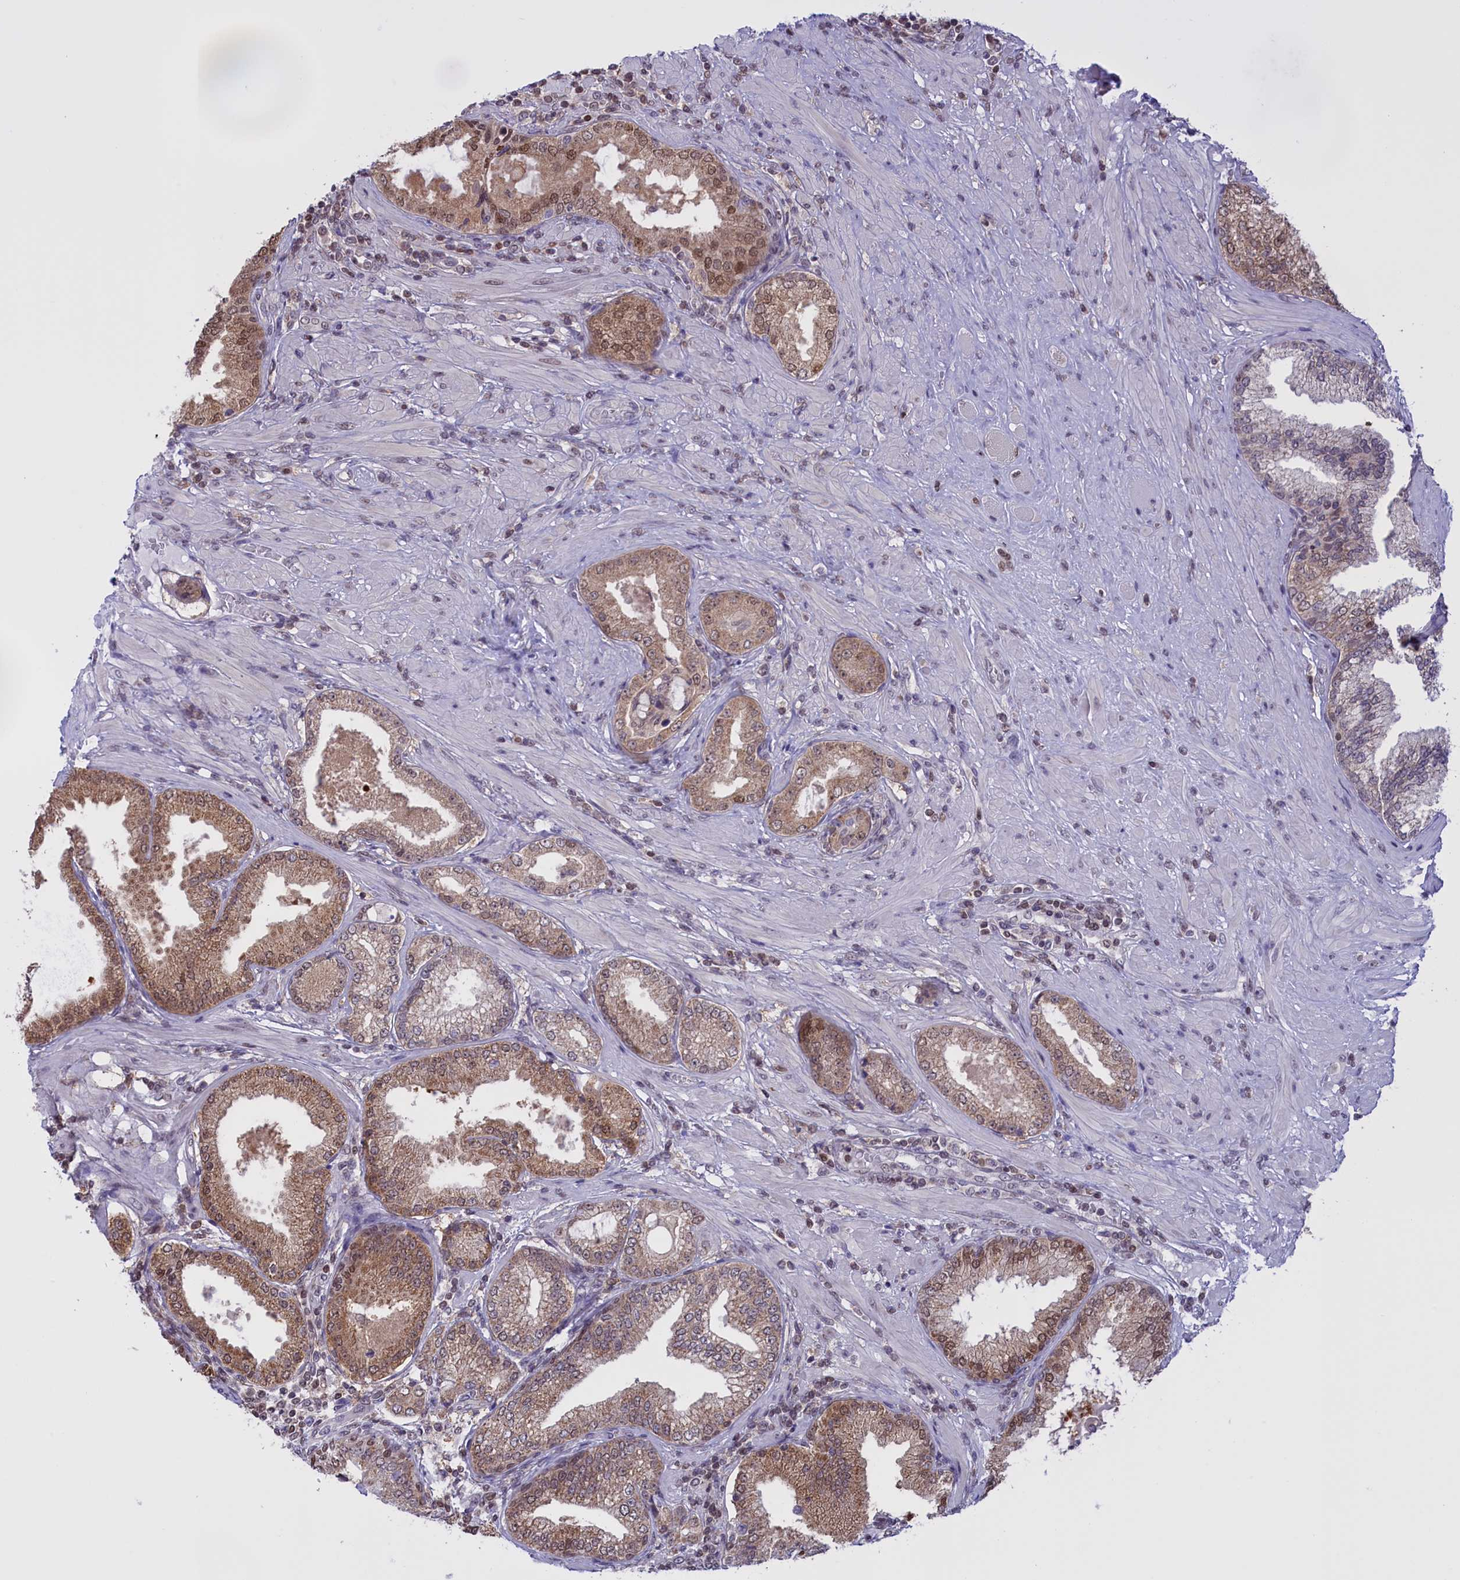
{"staining": {"intensity": "moderate", "quantity": ">75%", "location": "cytoplasmic/membranous,nuclear"}, "tissue": "prostate cancer", "cell_type": "Tumor cells", "image_type": "cancer", "snomed": [{"axis": "morphology", "description": "Adenocarcinoma, High grade"}, {"axis": "topography", "description": "Prostate"}], "caption": "Prostate adenocarcinoma (high-grade) was stained to show a protein in brown. There is medium levels of moderate cytoplasmic/membranous and nuclear positivity in approximately >75% of tumor cells.", "gene": "IZUMO2", "patient": {"sex": "male", "age": 71}}